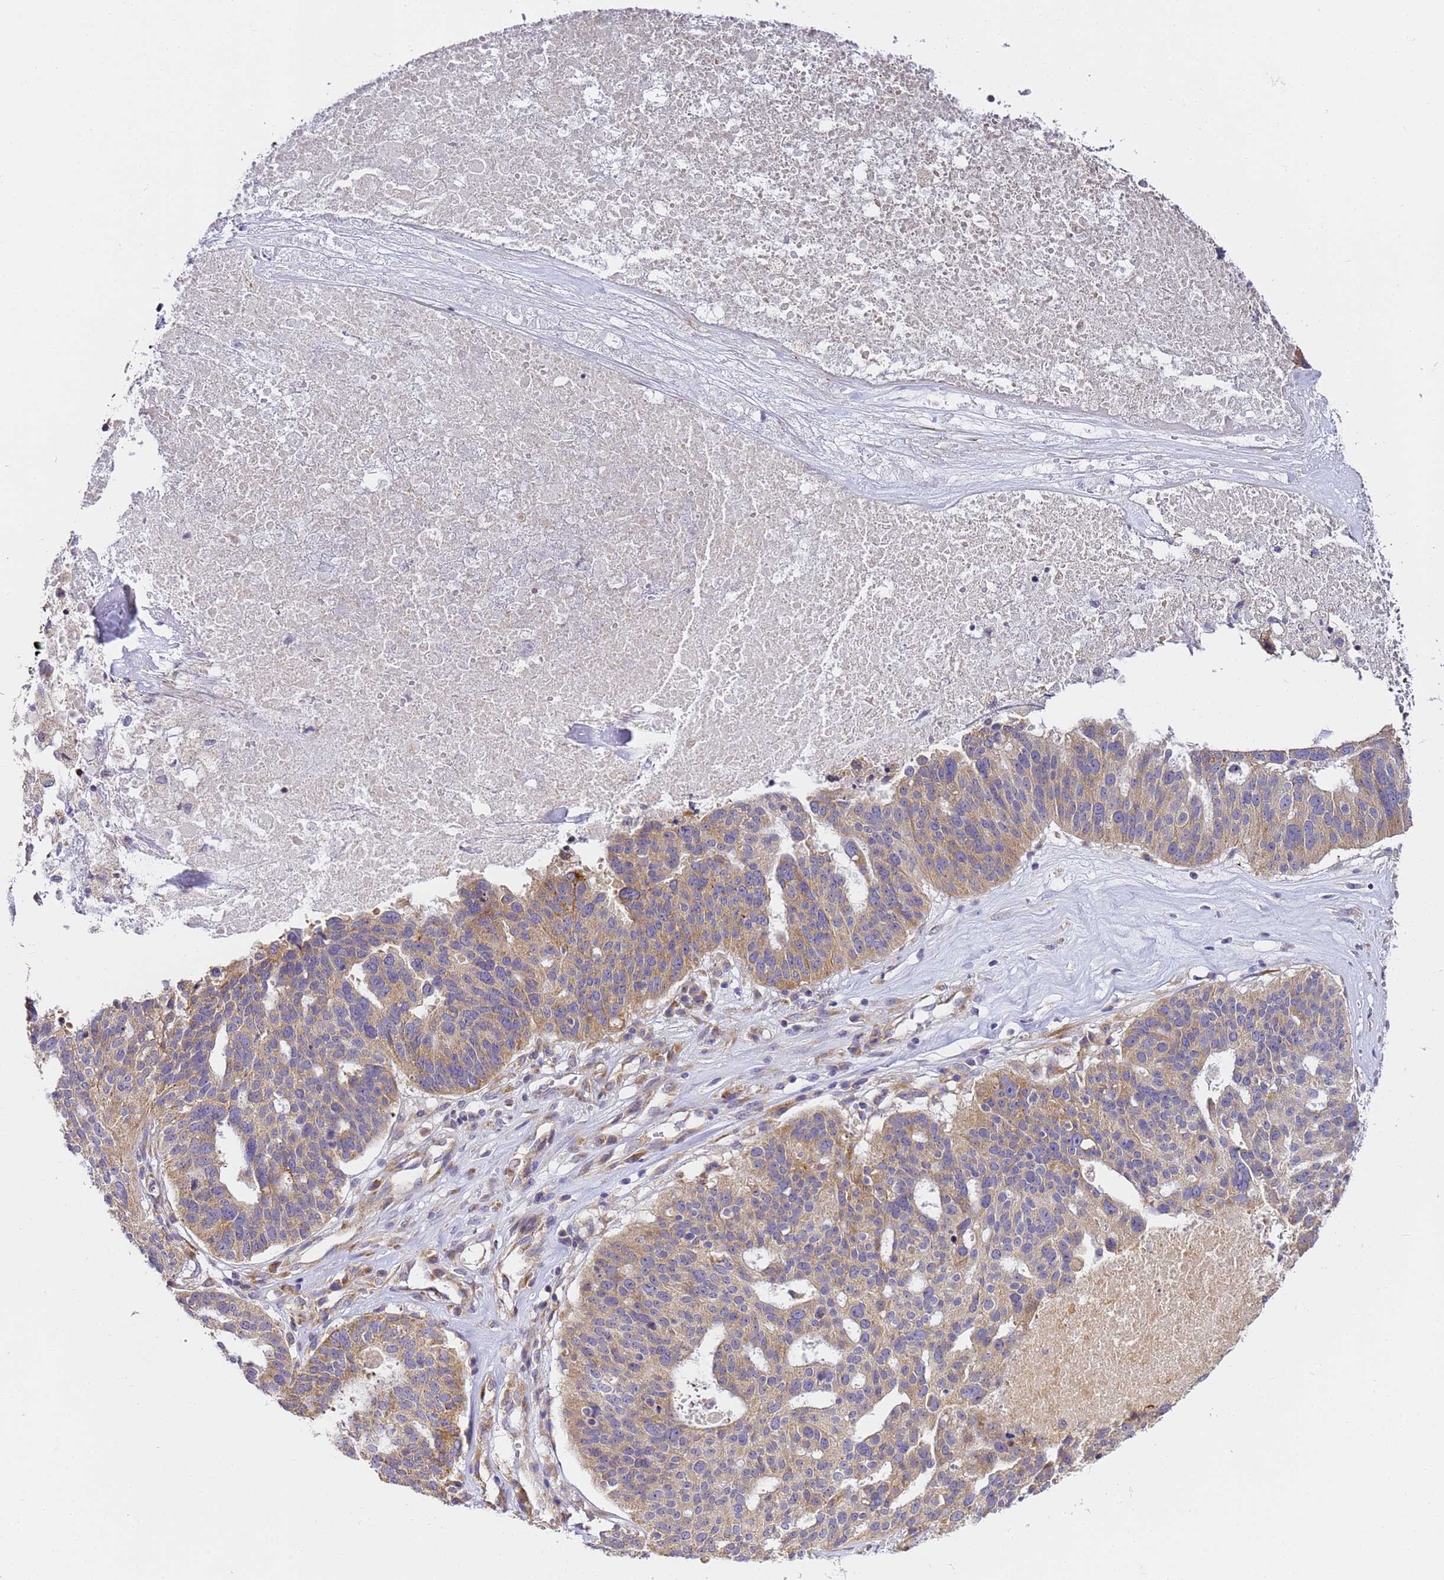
{"staining": {"intensity": "weak", "quantity": "25%-75%", "location": "cytoplasmic/membranous"}, "tissue": "ovarian cancer", "cell_type": "Tumor cells", "image_type": "cancer", "snomed": [{"axis": "morphology", "description": "Cystadenocarcinoma, serous, NOS"}, {"axis": "topography", "description": "Ovary"}], "caption": "DAB immunohistochemical staining of ovarian cancer demonstrates weak cytoplasmic/membranous protein positivity in about 25%-75% of tumor cells. The staining was performed using DAB, with brown indicating positive protein expression. Nuclei are stained blue with hematoxylin.", "gene": "RPL13A", "patient": {"sex": "female", "age": 59}}